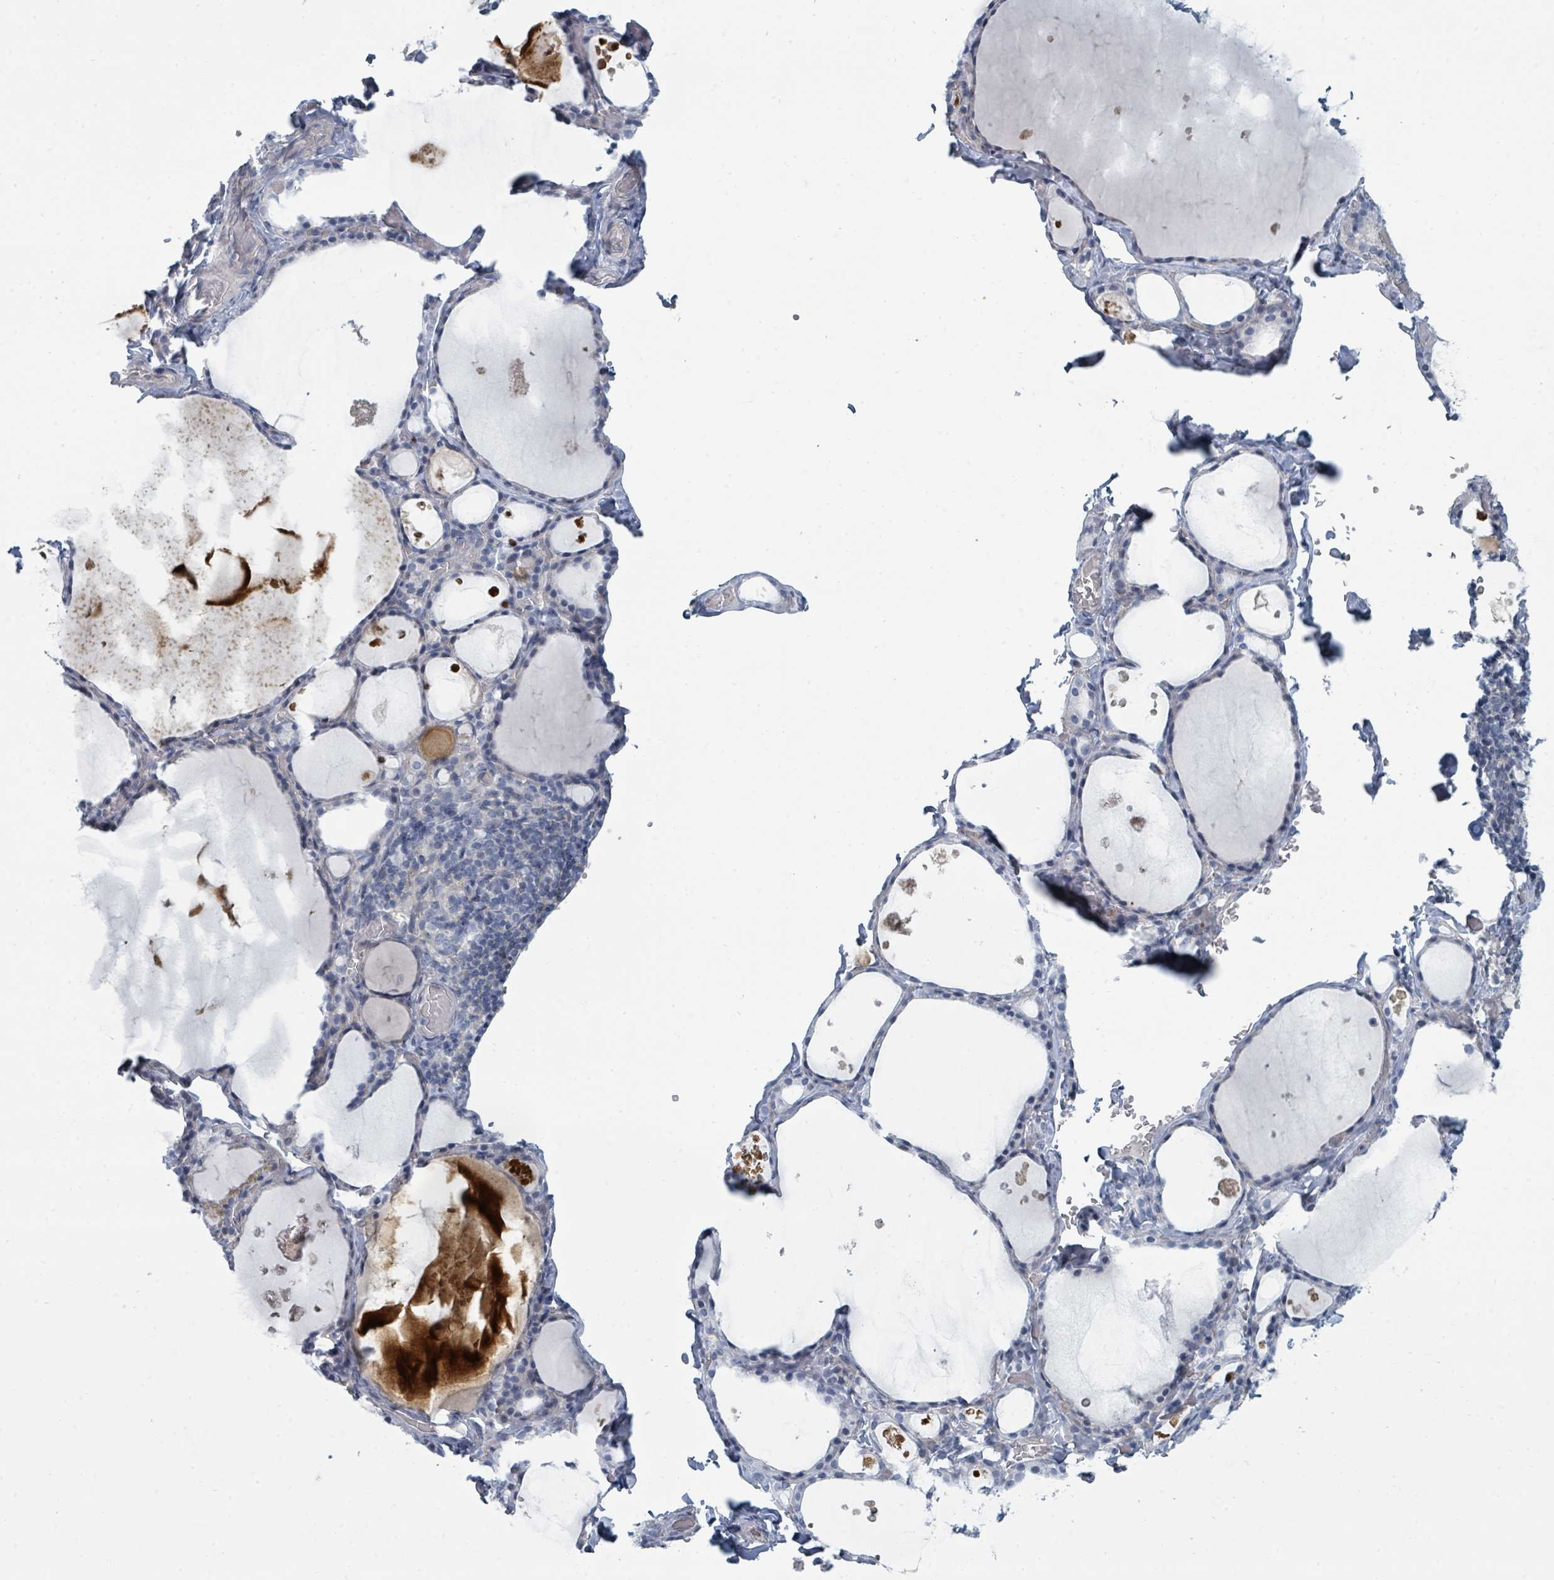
{"staining": {"intensity": "negative", "quantity": "none", "location": "none"}, "tissue": "thyroid gland", "cell_type": "Glandular cells", "image_type": "normal", "snomed": [{"axis": "morphology", "description": "Normal tissue, NOS"}, {"axis": "topography", "description": "Thyroid gland"}], "caption": "High power microscopy histopathology image of an IHC histopathology image of unremarkable thyroid gland, revealing no significant staining in glandular cells. Nuclei are stained in blue.", "gene": "SLC25A45", "patient": {"sex": "male", "age": 56}}